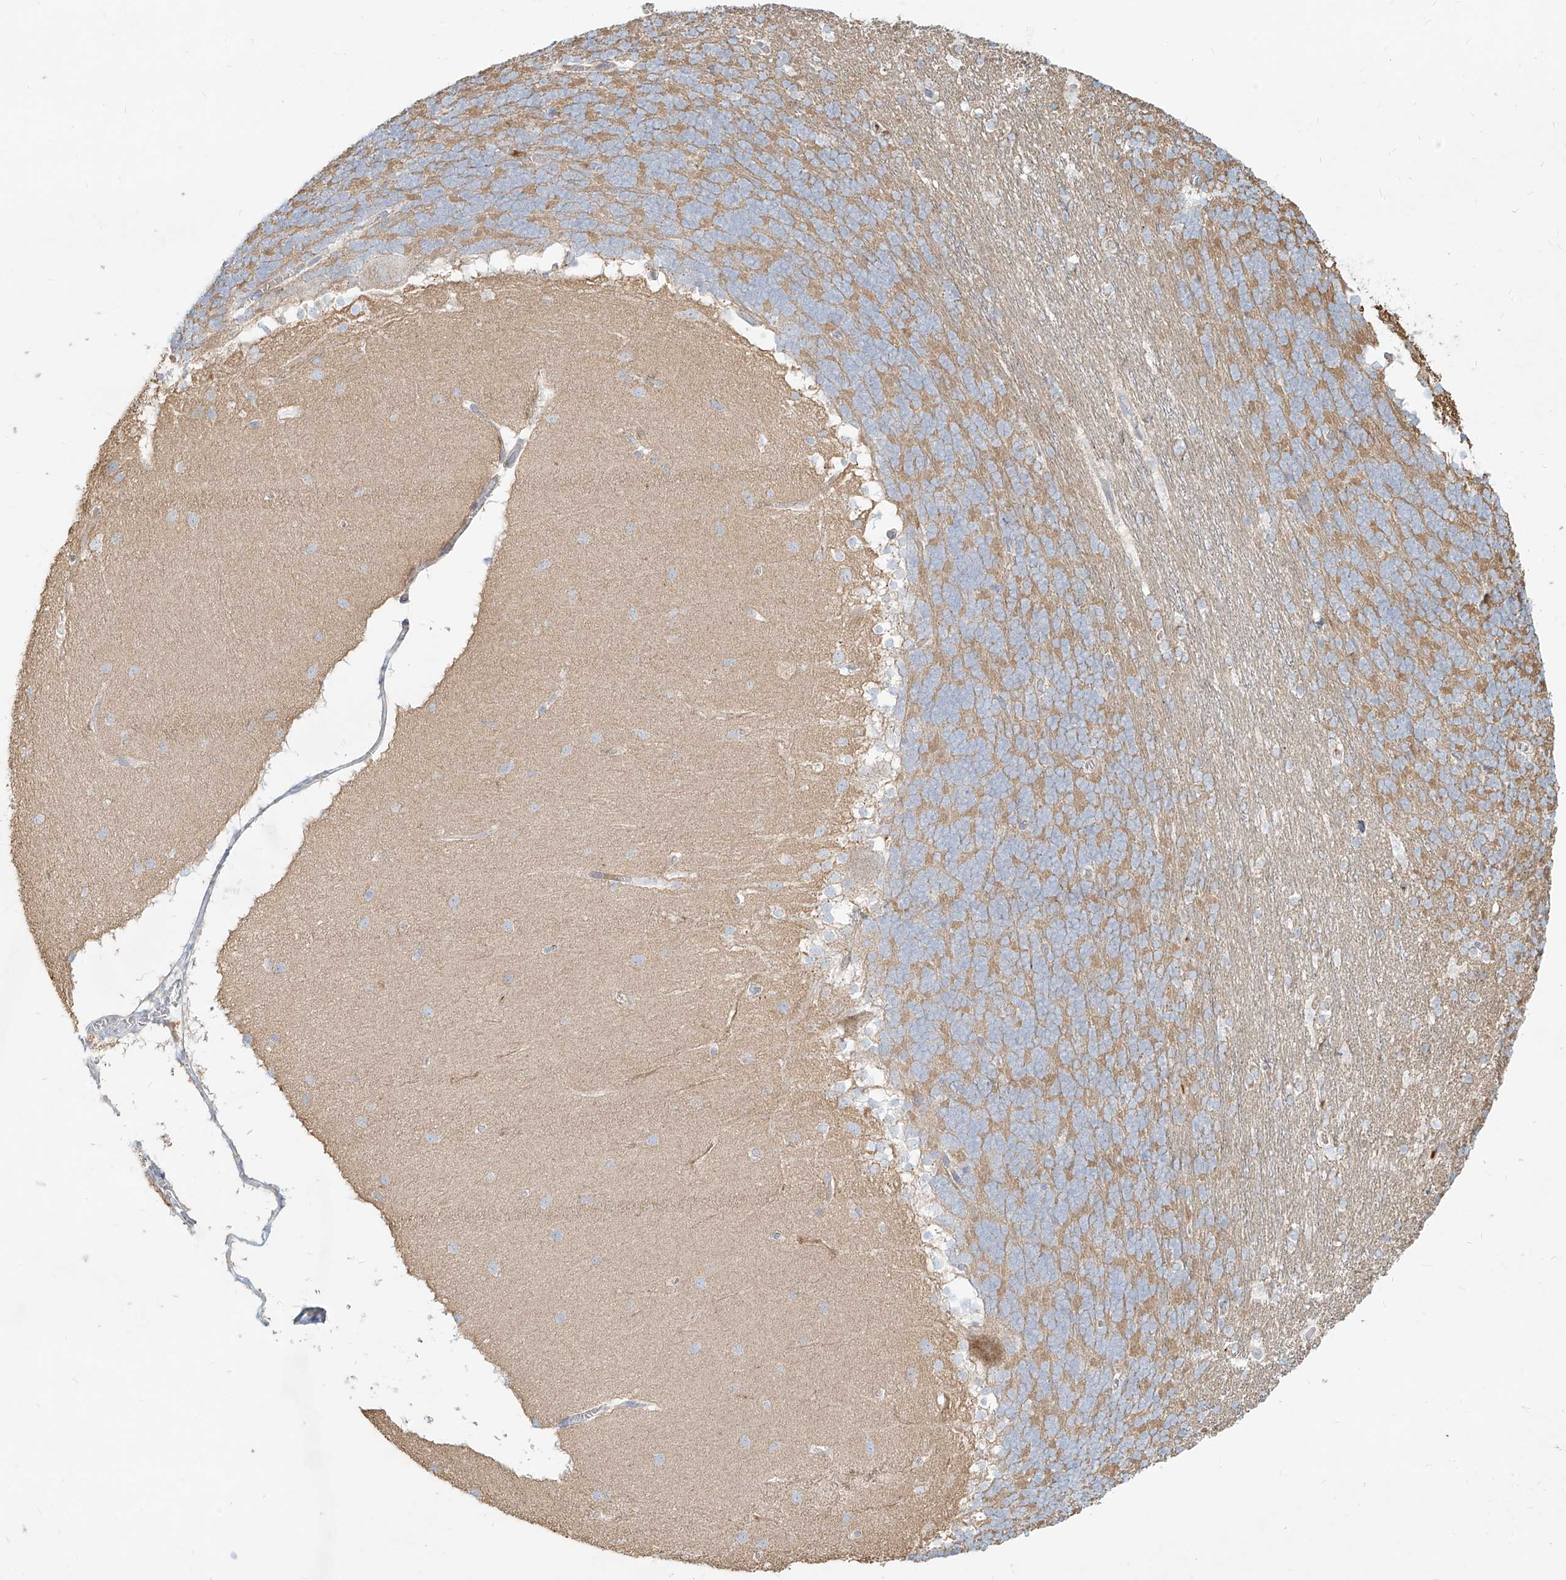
{"staining": {"intensity": "weak", "quantity": ">75%", "location": "cytoplasmic/membranous"}, "tissue": "cerebellum", "cell_type": "Cells in granular layer", "image_type": "normal", "snomed": [{"axis": "morphology", "description": "Normal tissue, NOS"}, {"axis": "topography", "description": "Cerebellum"}], "caption": "A brown stain shows weak cytoplasmic/membranous staining of a protein in cells in granular layer of unremarkable cerebellum. The protein of interest is stained brown, and the nuclei are stained in blue (DAB IHC with brightfield microscopy, high magnification).", "gene": "MTX2", "patient": {"sex": "female", "age": 19}}